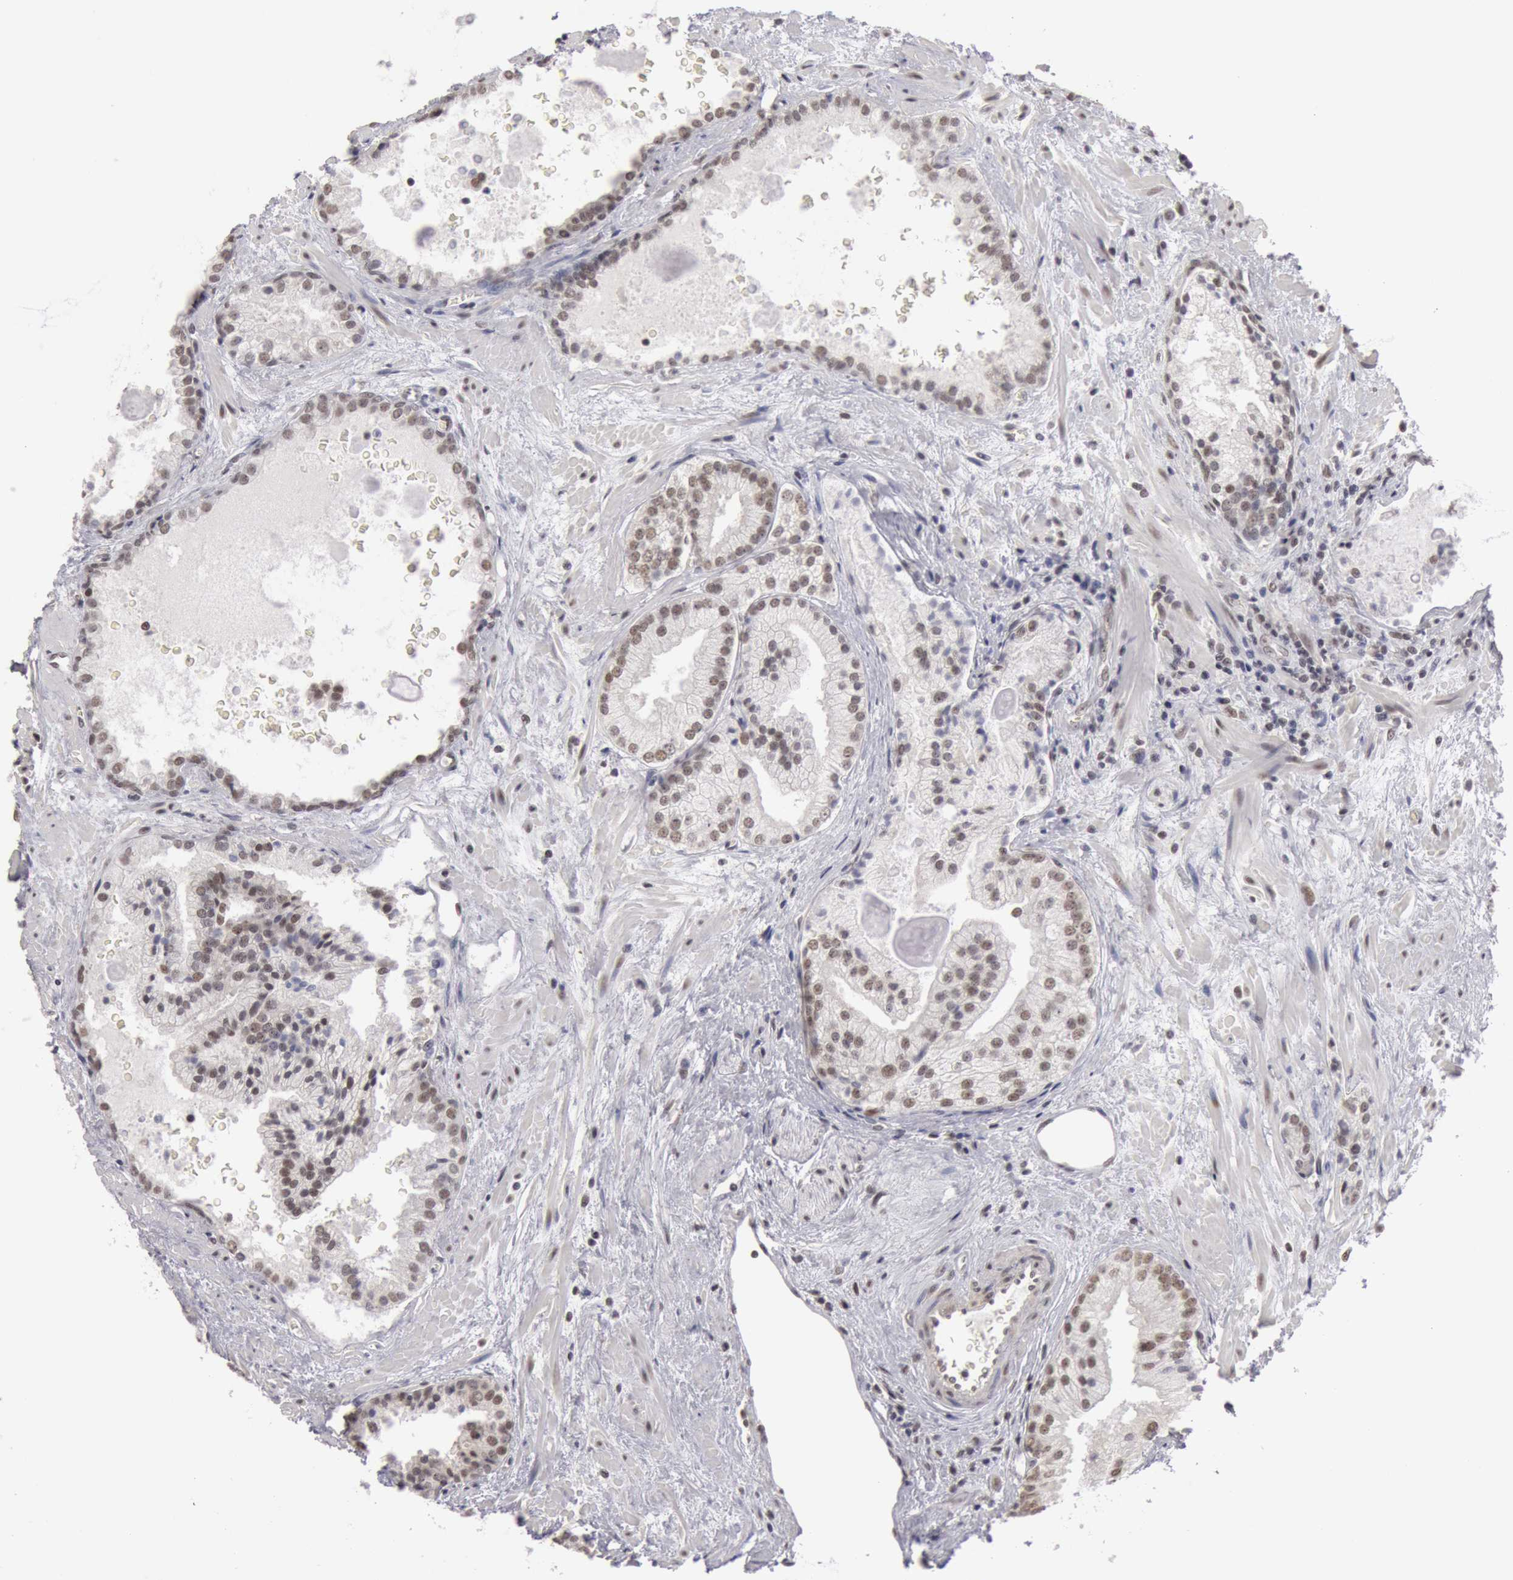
{"staining": {"intensity": "moderate", "quantity": "25%-75%", "location": "nuclear"}, "tissue": "prostate cancer", "cell_type": "Tumor cells", "image_type": "cancer", "snomed": [{"axis": "morphology", "description": "Adenocarcinoma, Medium grade"}, {"axis": "topography", "description": "Prostate"}], "caption": "Immunohistochemical staining of human medium-grade adenocarcinoma (prostate) demonstrates moderate nuclear protein staining in about 25%-75% of tumor cells. (brown staining indicates protein expression, while blue staining denotes nuclei).", "gene": "ESS2", "patient": {"sex": "male", "age": 70}}